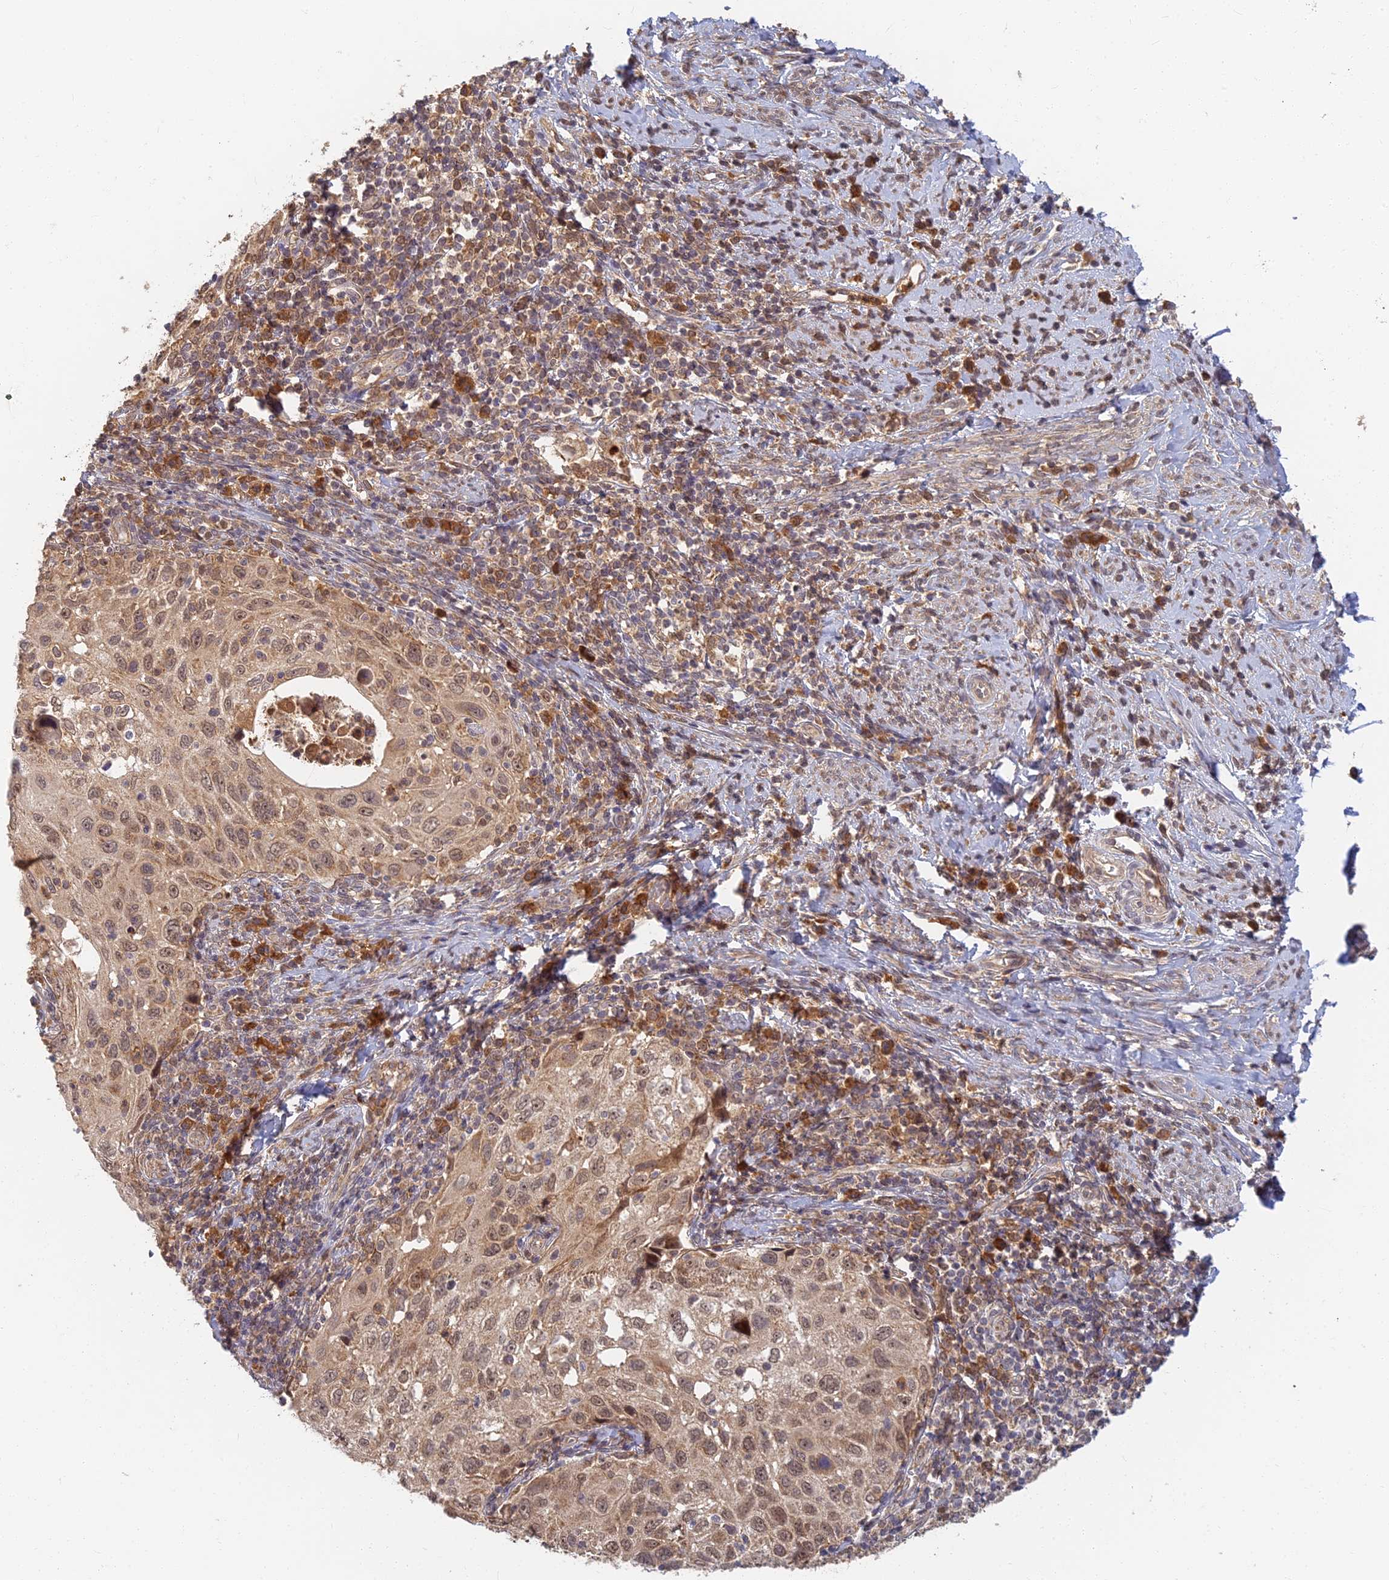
{"staining": {"intensity": "moderate", "quantity": ">75%", "location": "cytoplasmic/membranous,nuclear"}, "tissue": "cervical cancer", "cell_type": "Tumor cells", "image_type": "cancer", "snomed": [{"axis": "morphology", "description": "Squamous cell carcinoma, NOS"}, {"axis": "topography", "description": "Cervix"}], "caption": "Cervical cancer (squamous cell carcinoma) tissue reveals moderate cytoplasmic/membranous and nuclear staining in about >75% of tumor cells, visualized by immunohistochemistry.", "gene": "RGL3", "patient": {"sex": "female", "age": 70}}